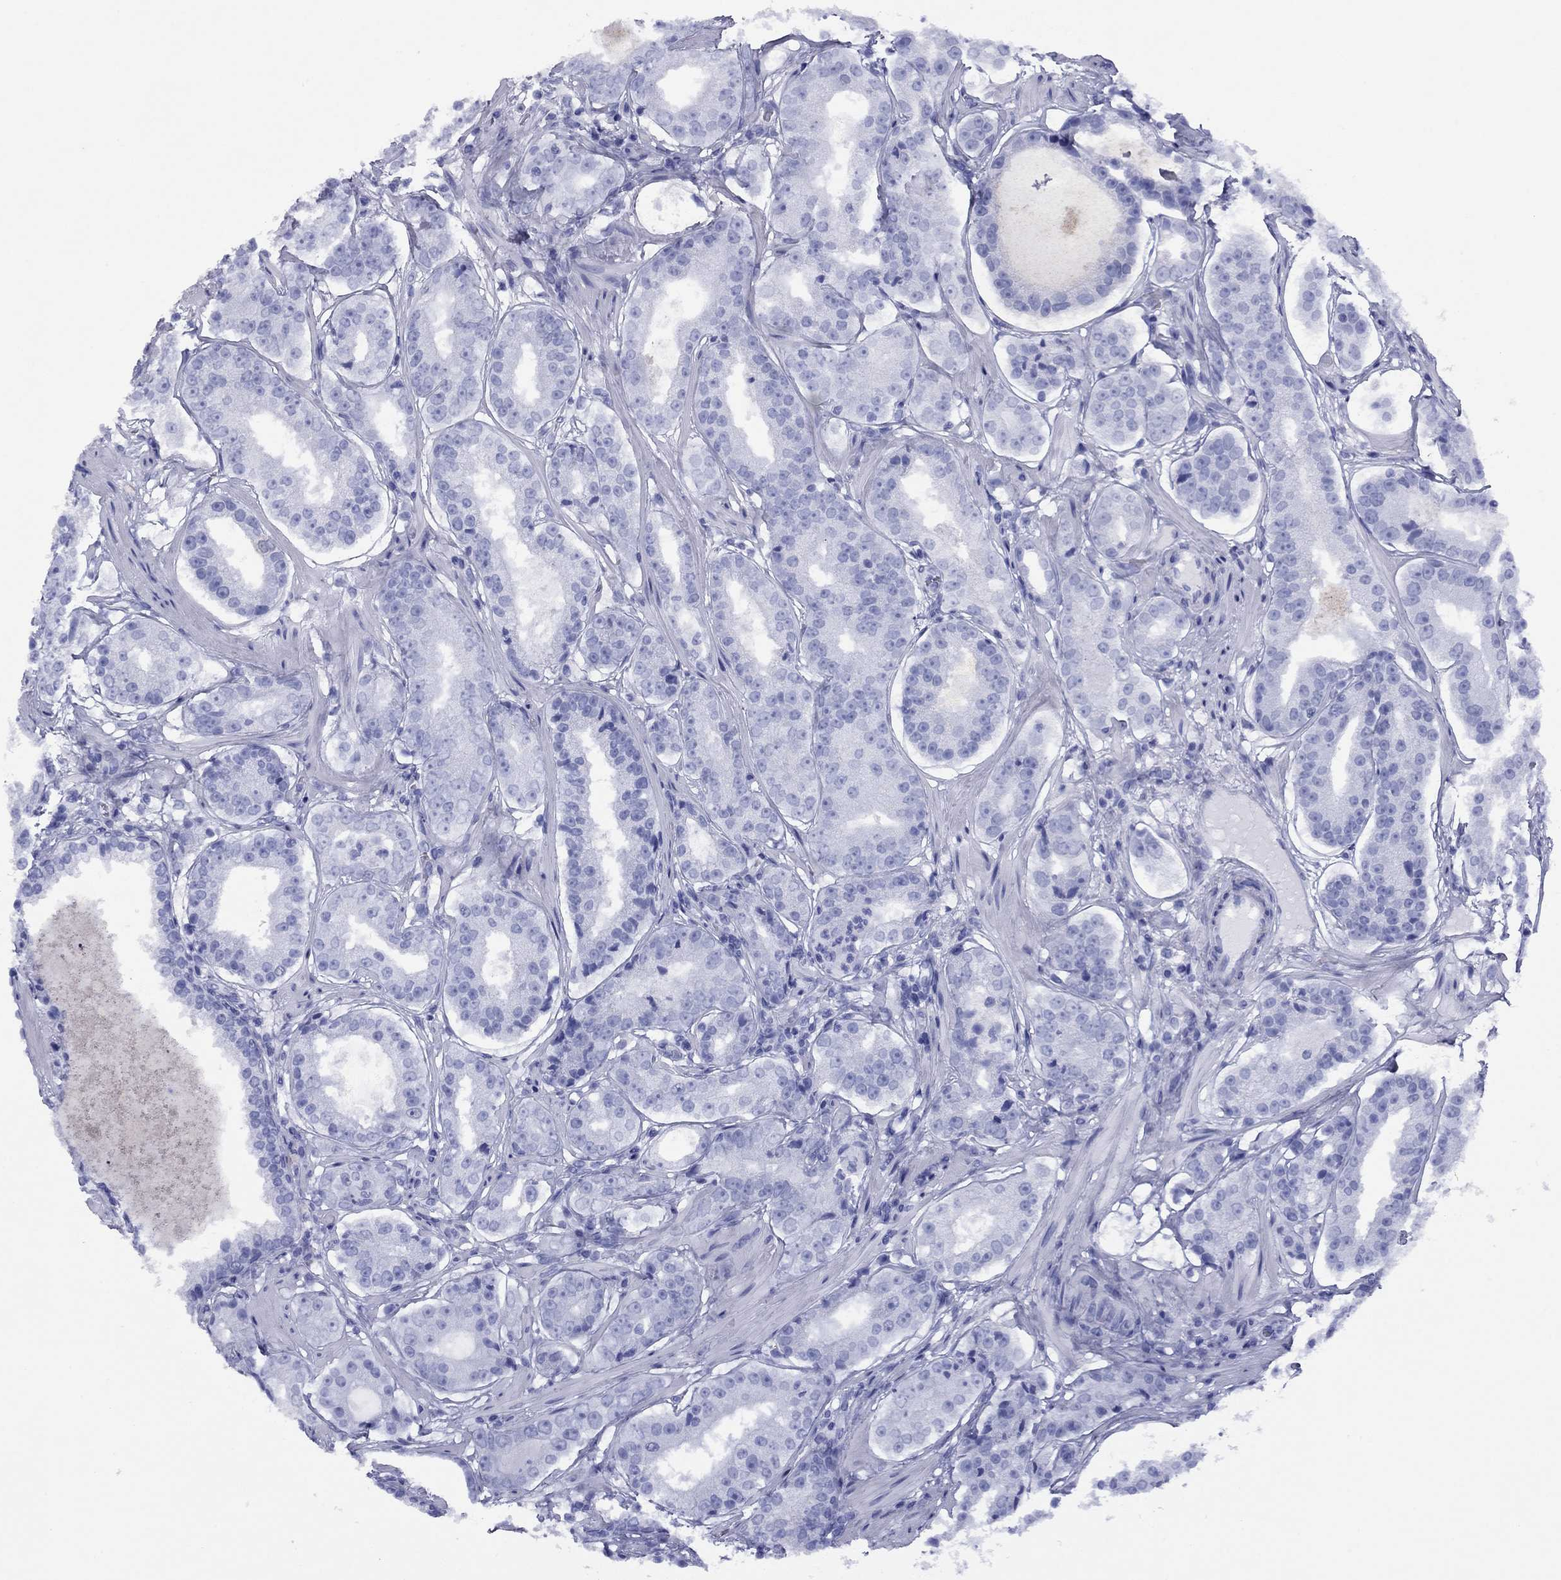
{"staining": {"intensity": "negative", "quantity": "none", "location": "none"}, "tissue": "prostate cancer", "cell_type": "Tumor cells", "image_type": "cancer", "snomed": [{"axis": "morphology", "description": "Adenocarcinoma, Low grade"}, {"axis": "topography", "description": "Prostate"}], "caption": "Immunohistochemical staining of prostate adenocarcinoma (low-grade) exhibits no significant expression in tumor cells.", "gene": "HAO1", "patient": {"sex": "male", "age": 60}}